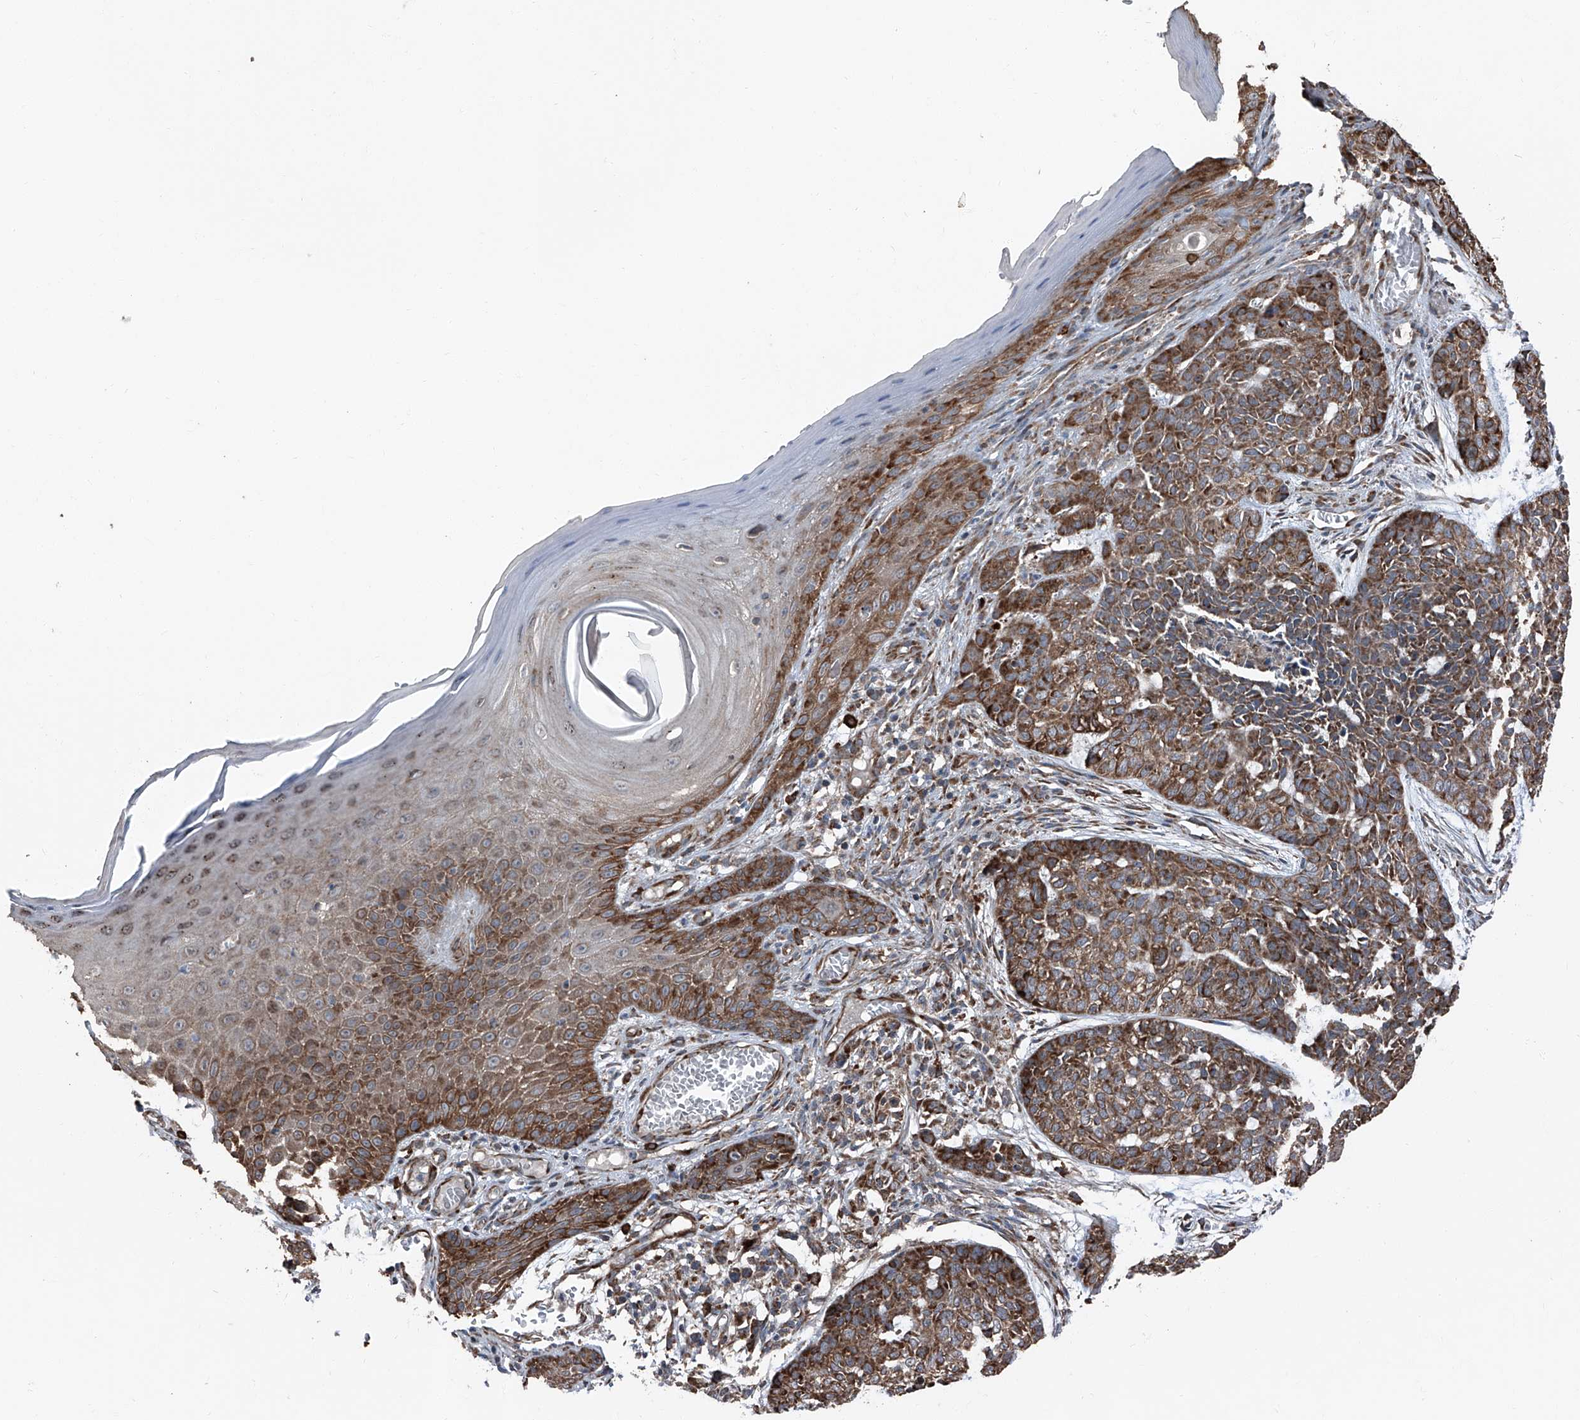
{"staining": {"intensity": "strong", "quantity": ">75%", "location": "cytoplasmic/membranous"}, "tissue": "skin cancer", "cell_type": "Tumor cells", "image_type": "cancer", "snomed": [{"axis": "morphology", "description": "Basal cell carcinoma"}, {"axis": "topography", "description": "Skin"}], "caption": "The immunohistochemical stain labels strong cytoplasmic/membranous expression in tumor cells of skin cancer tissue.", "gene": "LIMK1", "patient": {"sex": "female", "age": 64}}